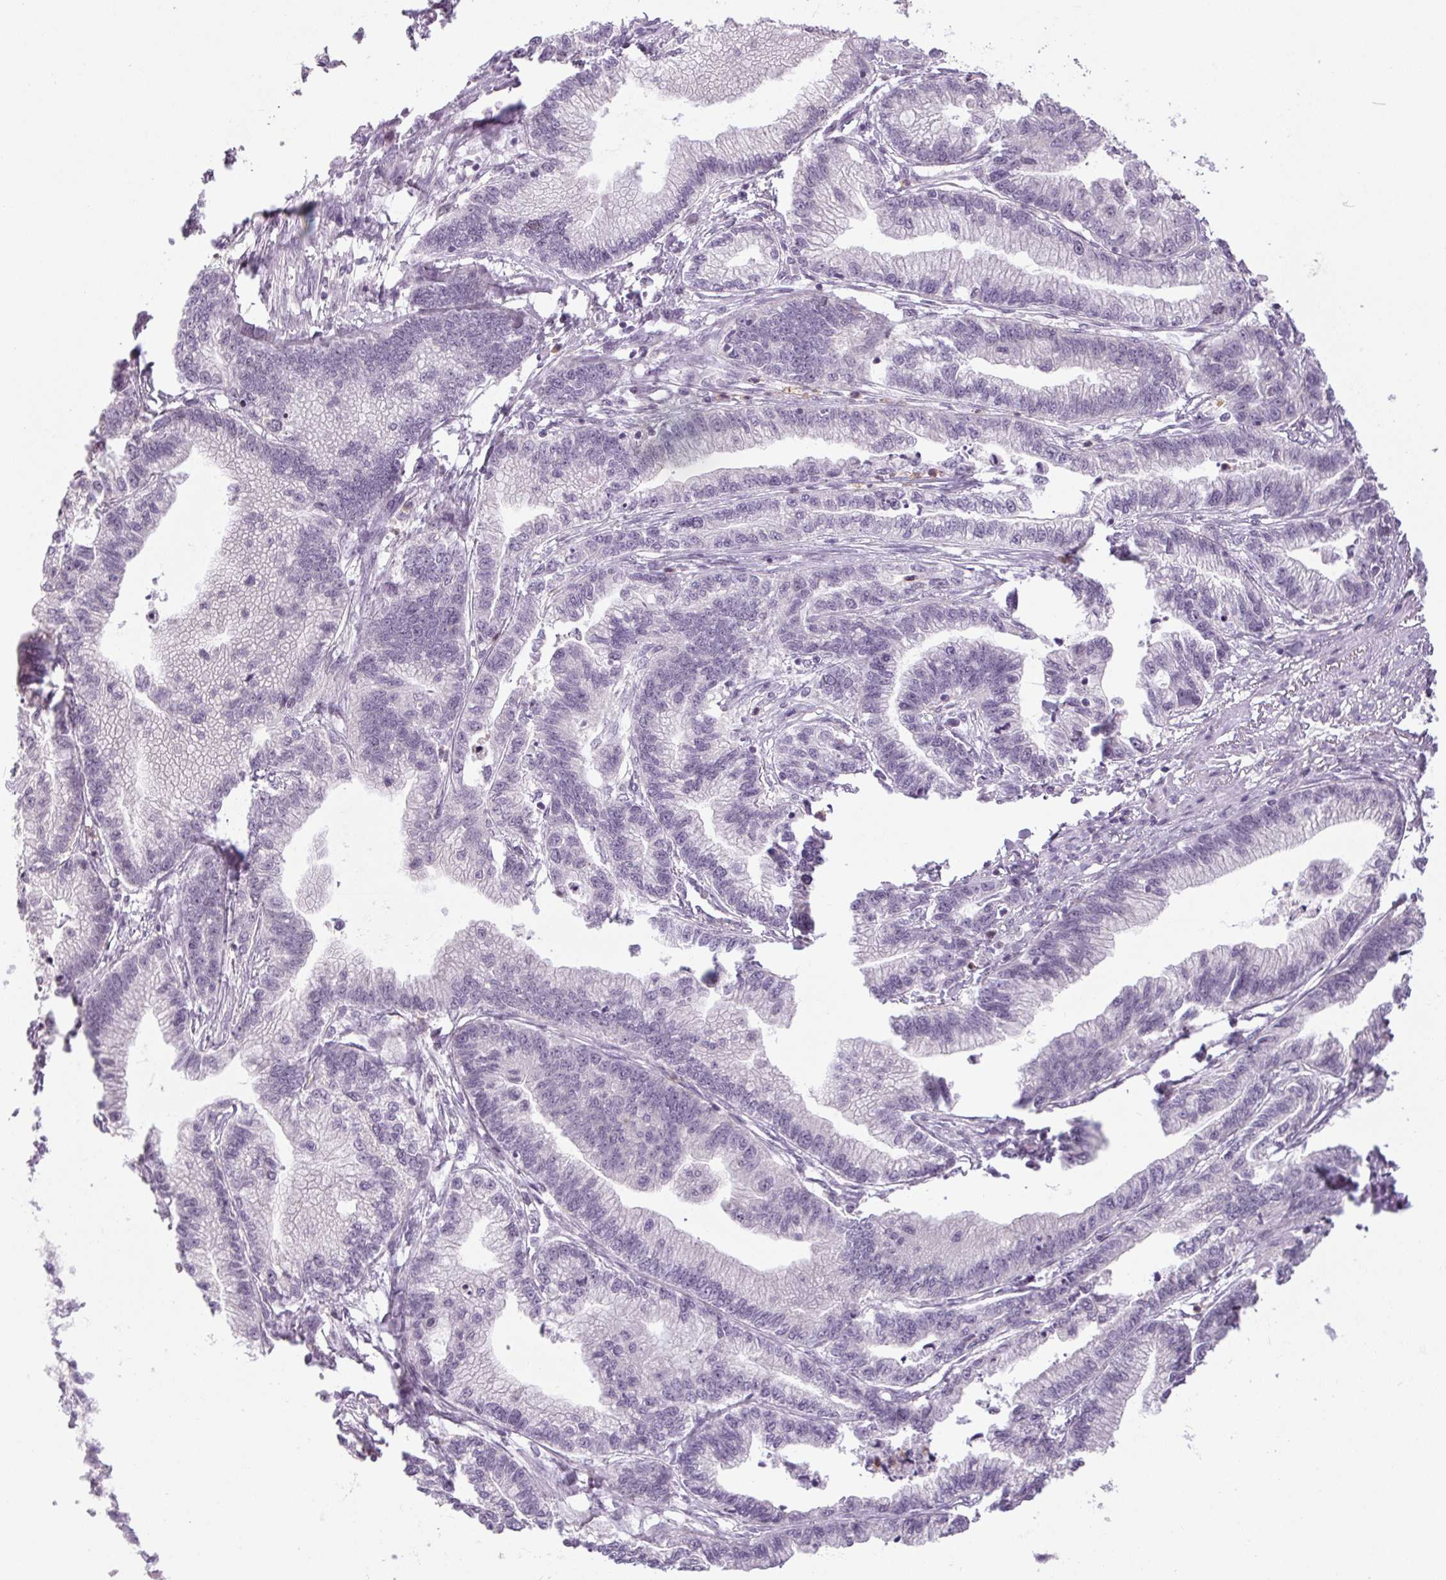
{"staining": {"intensity": "negative", "quantity": "none", "location": "none"}, "tissue": "stomach cancer", "cell_type": "Tumor cells", "image_type": "cancer", "snomed": [{"axis": "morphology", "description": "Adenocarcinoma, NOS"}, {"axis": "topography", "description": "Stomach"}], "caption": "This is an immunohistochemistry image of stomach adenocarcinoma. There is no positivity in tumor cells.", "gene": "SMIM6", "patient": {"sex": "male", "age": 83}}